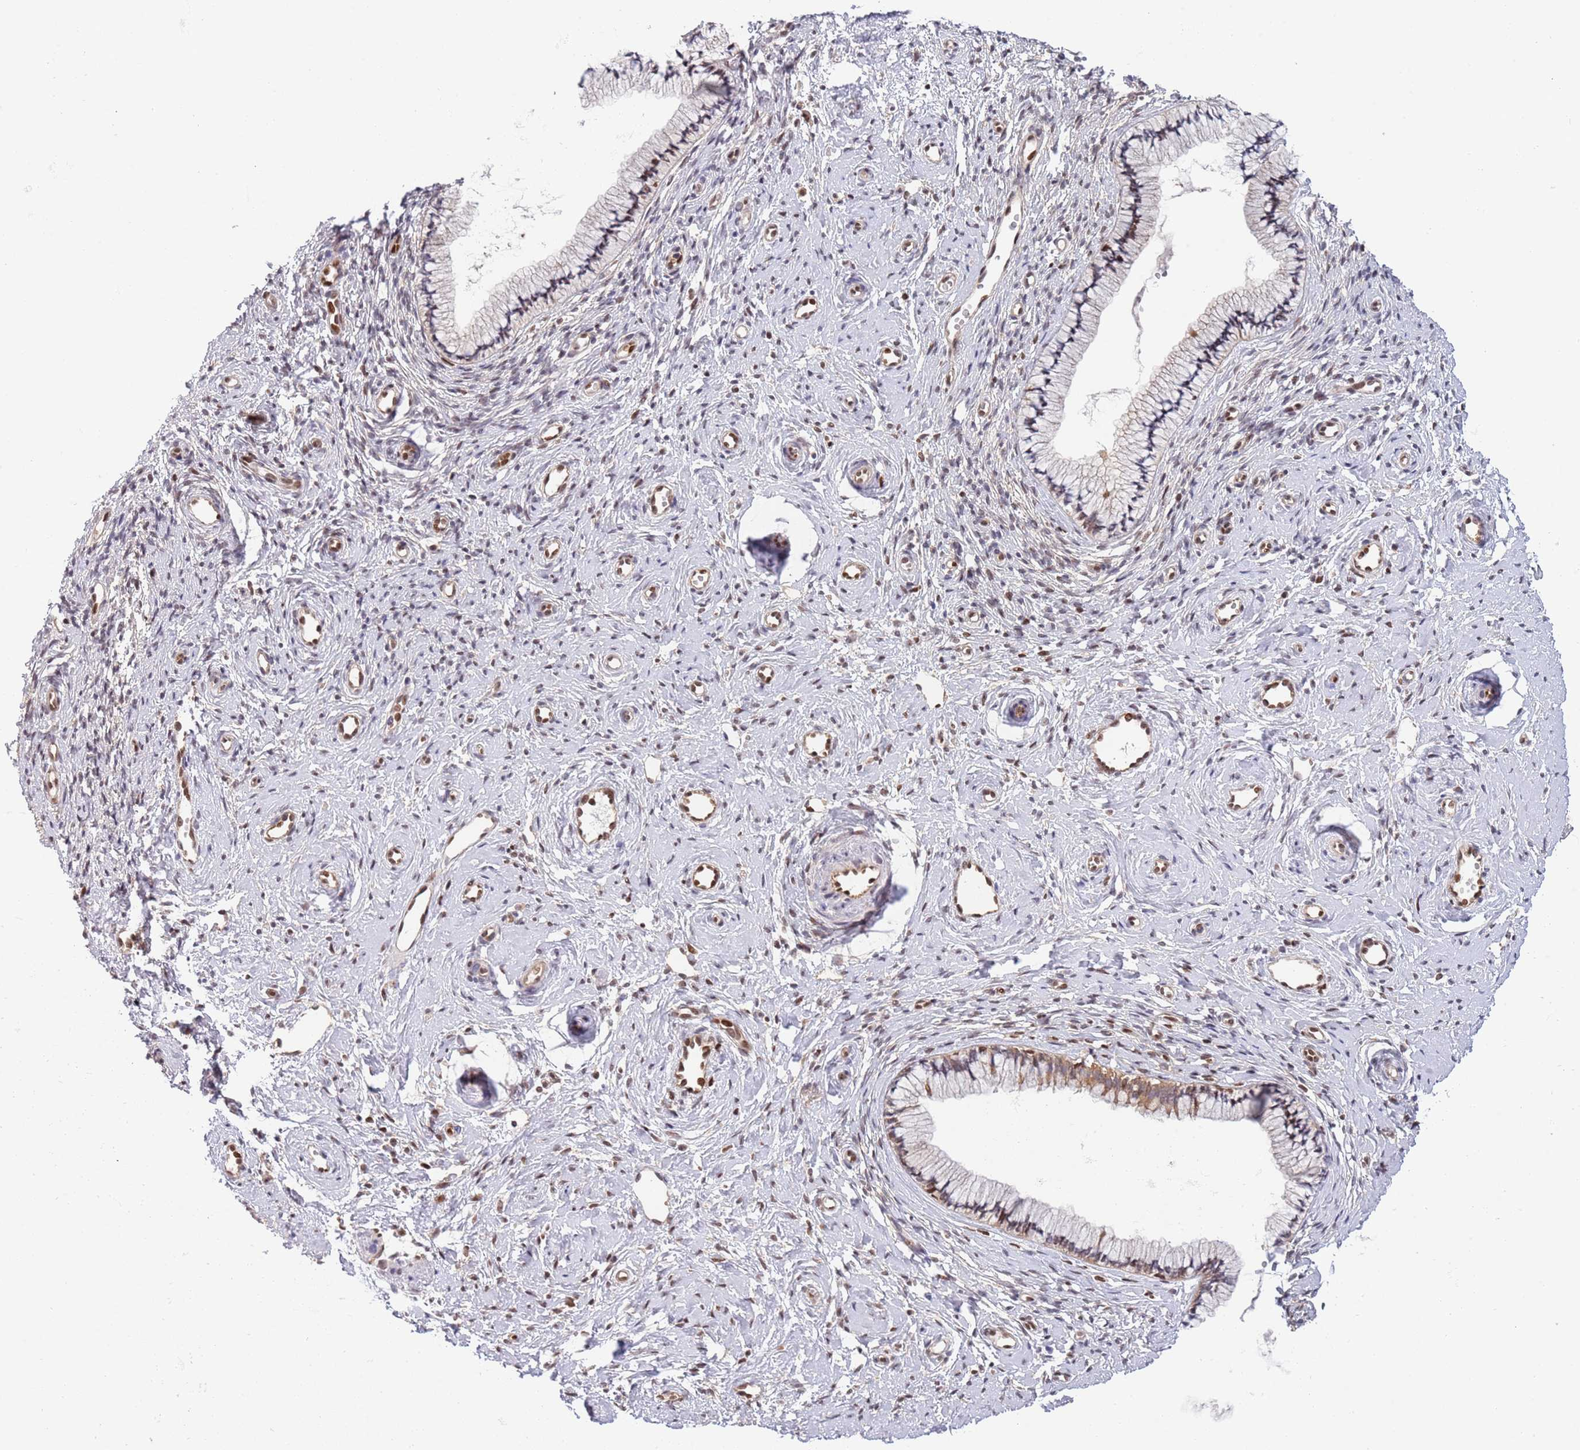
{"staining": {"intensity": "moderate", "quantity": "<25%", "location": "cytoplasmic/membranous"}, "tissue": "cervix", "cell_type": "Glandular cells", "image_type": "normal", "snomed": [{"axis": "morphology", "description": "Normal tissue, NOS"}, {"axis": "topography", "description": "Cervix"}], "caption": "A brown stain labels moderate cytoplasmic/membranous positivity of a protein in glandular cells of benign cervix. (Brightfield microscopy of DAB IHC at high magnification).", "gene": "TBX10", "patient": {"sex": "female", "age": 57}}